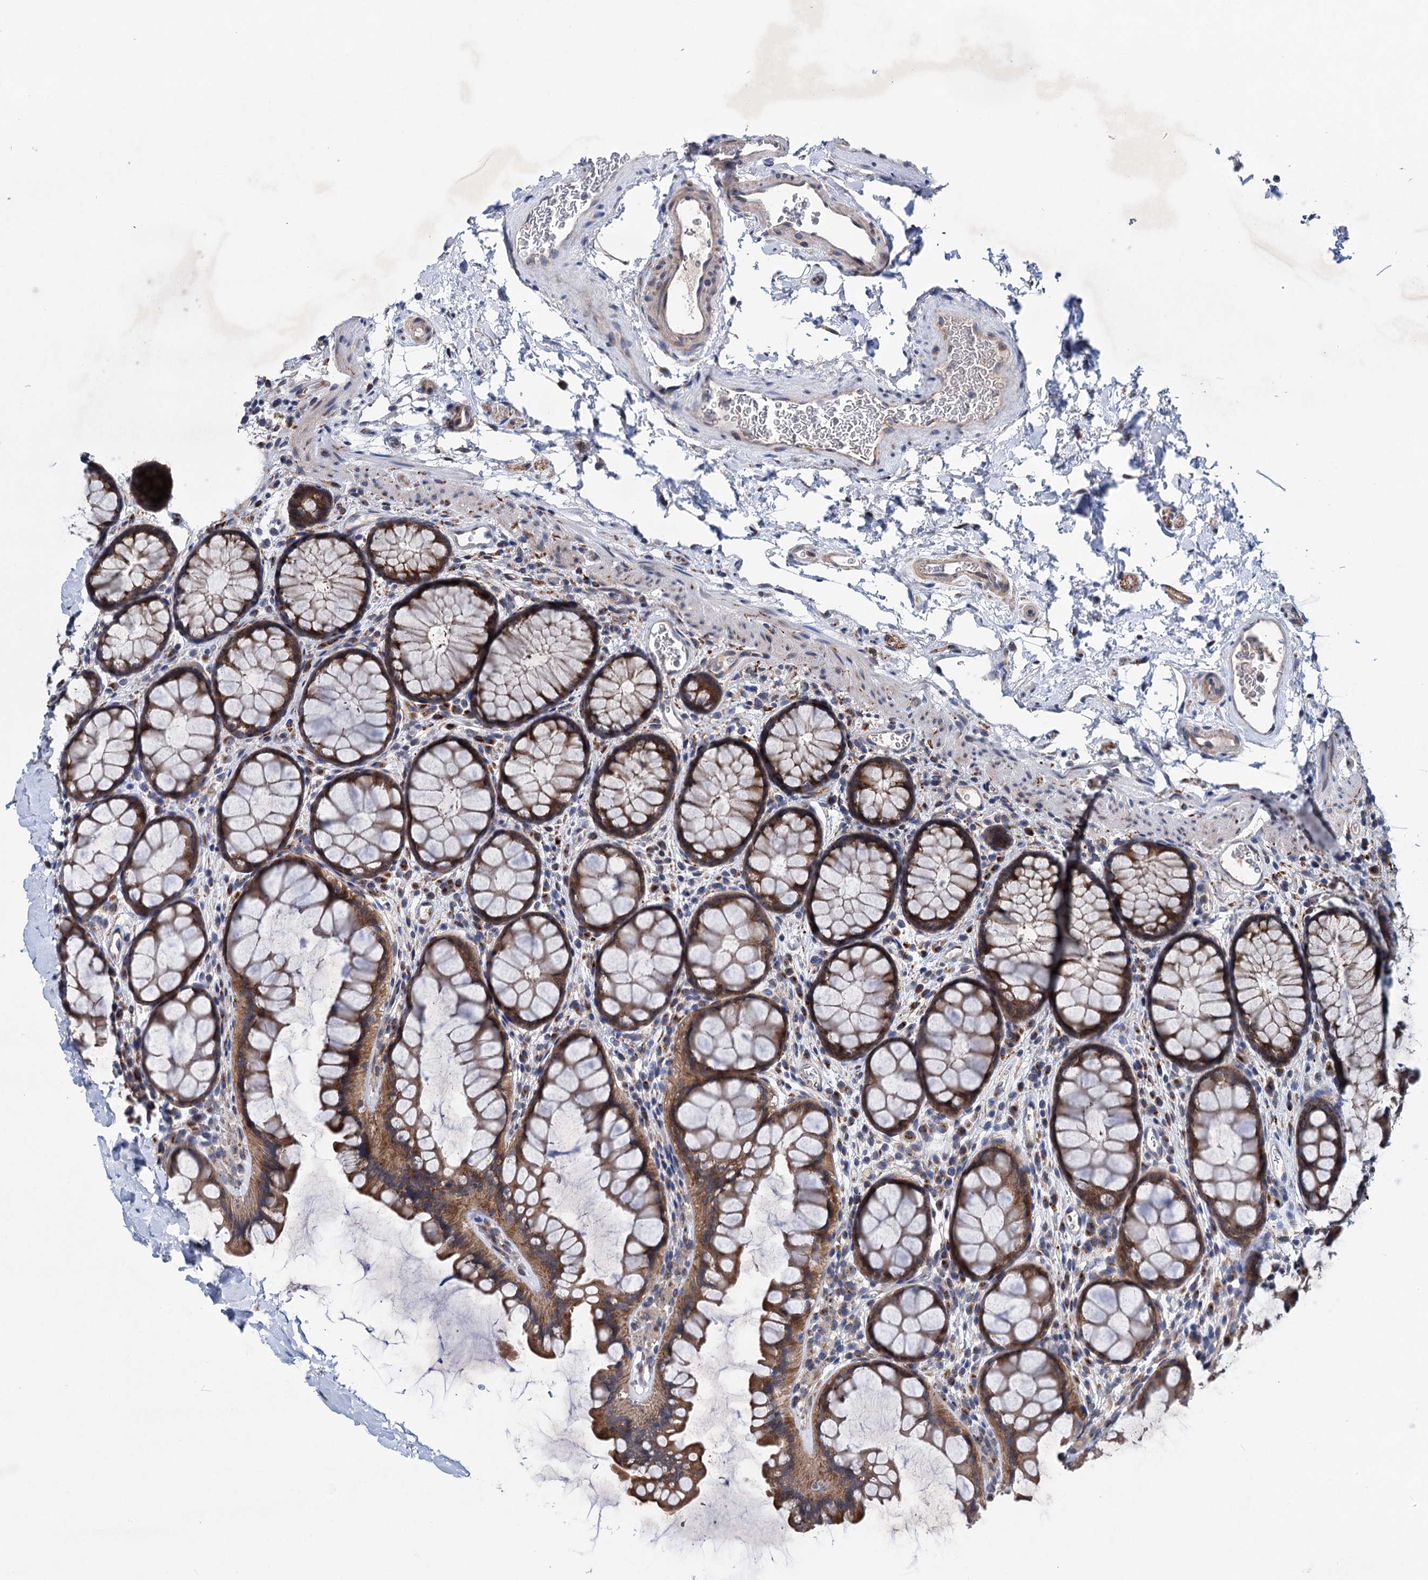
{"staining": {"intensity": "negative", "quantity": "none", "location": "none"}, "tissue": "colon", "cell_type": "Endothelial cells", "image_type": "normal", "snomed": [{"axis": "morphology", "description": "Normal tissue, NOS"}, {"axis": "topography", "description": "Colon"}], "caption": "Immunohistochemistry (IHC) histopathology image of normal colon: colon stained with DAB (3,3'-diaminobenzidine) displays no significant protein positivity in endothelial cells.", "gene": "EYA4", "patient": {"sex": "female", "age": 82}}